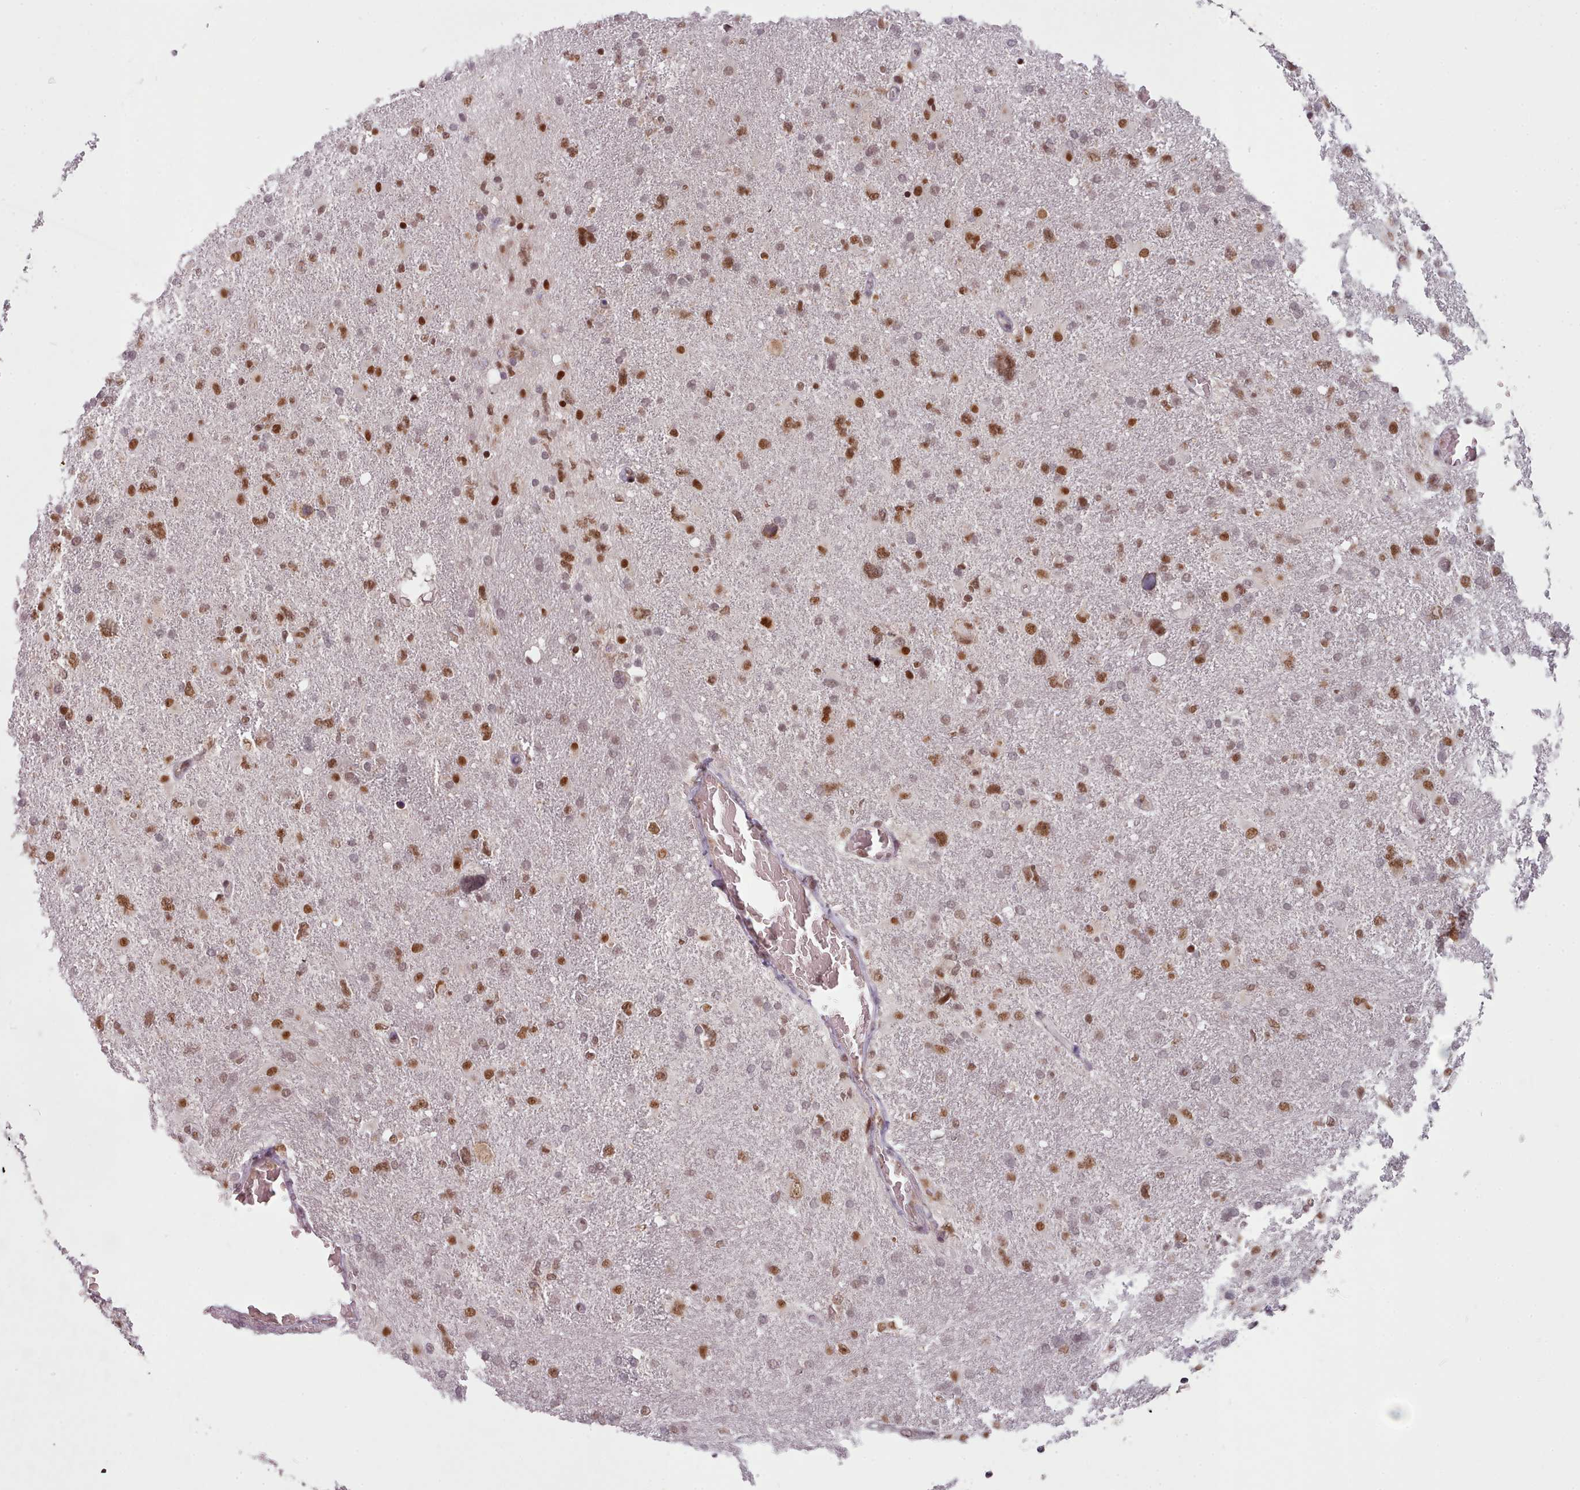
{"staining": {"intensity": "moderate", "quantity": ">75%", "location": "nuclear"}, "tissue": "glioma", "cell_type": "Tumor cells", "image_type": "cancer", "snomed": [{"axis": "morphology", "description": "Glioma, malignant, High grade"}, {"axis": "topography", "description": "Brain"}], "caption": "Human glioma stained with a protein marker demonstrates moderate staining in tumor cells.", "gene": "SRSF9", "patient": {"sex": "male", "age": 61}}